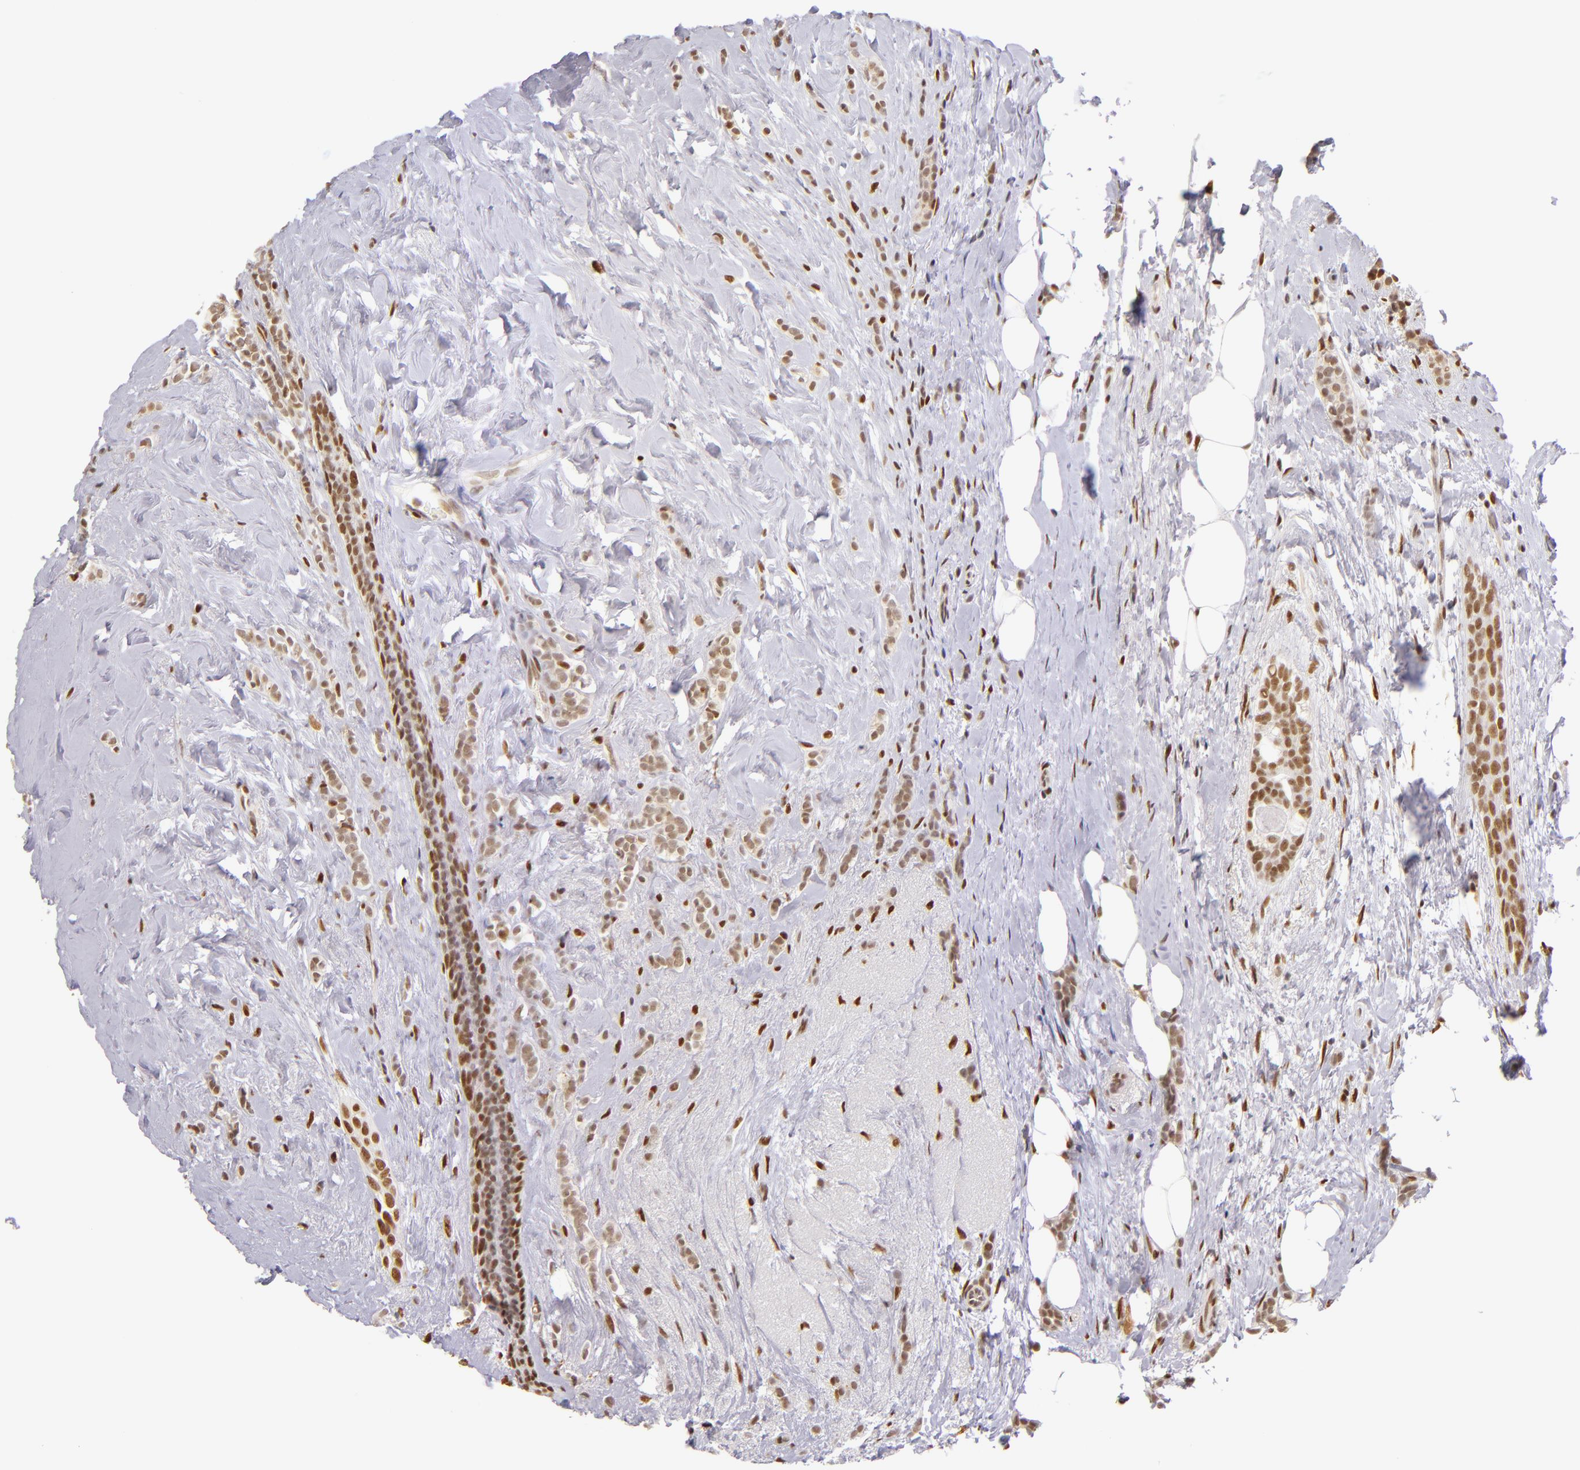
{"staining": {"intensity": "moderate", "quantity": ">75%", "location": "nuclear"}, "tissue": "breast cancer", "cell_type": "Tumor cells", "image_type": "cancer", "snomed": [{"axis": "morphology", "description": "Lobular carcinoma"}, {"axis": "topography", "description": "Breast"}], "caption": "Protein analysis of breast lobular carcinoma tissue reveals moderate nuclear staining in about >75% of tumor cells. Nuclei are stained in blue.", "gene": "NCOR2", "patient": {"sex": "female", "age": 56}}